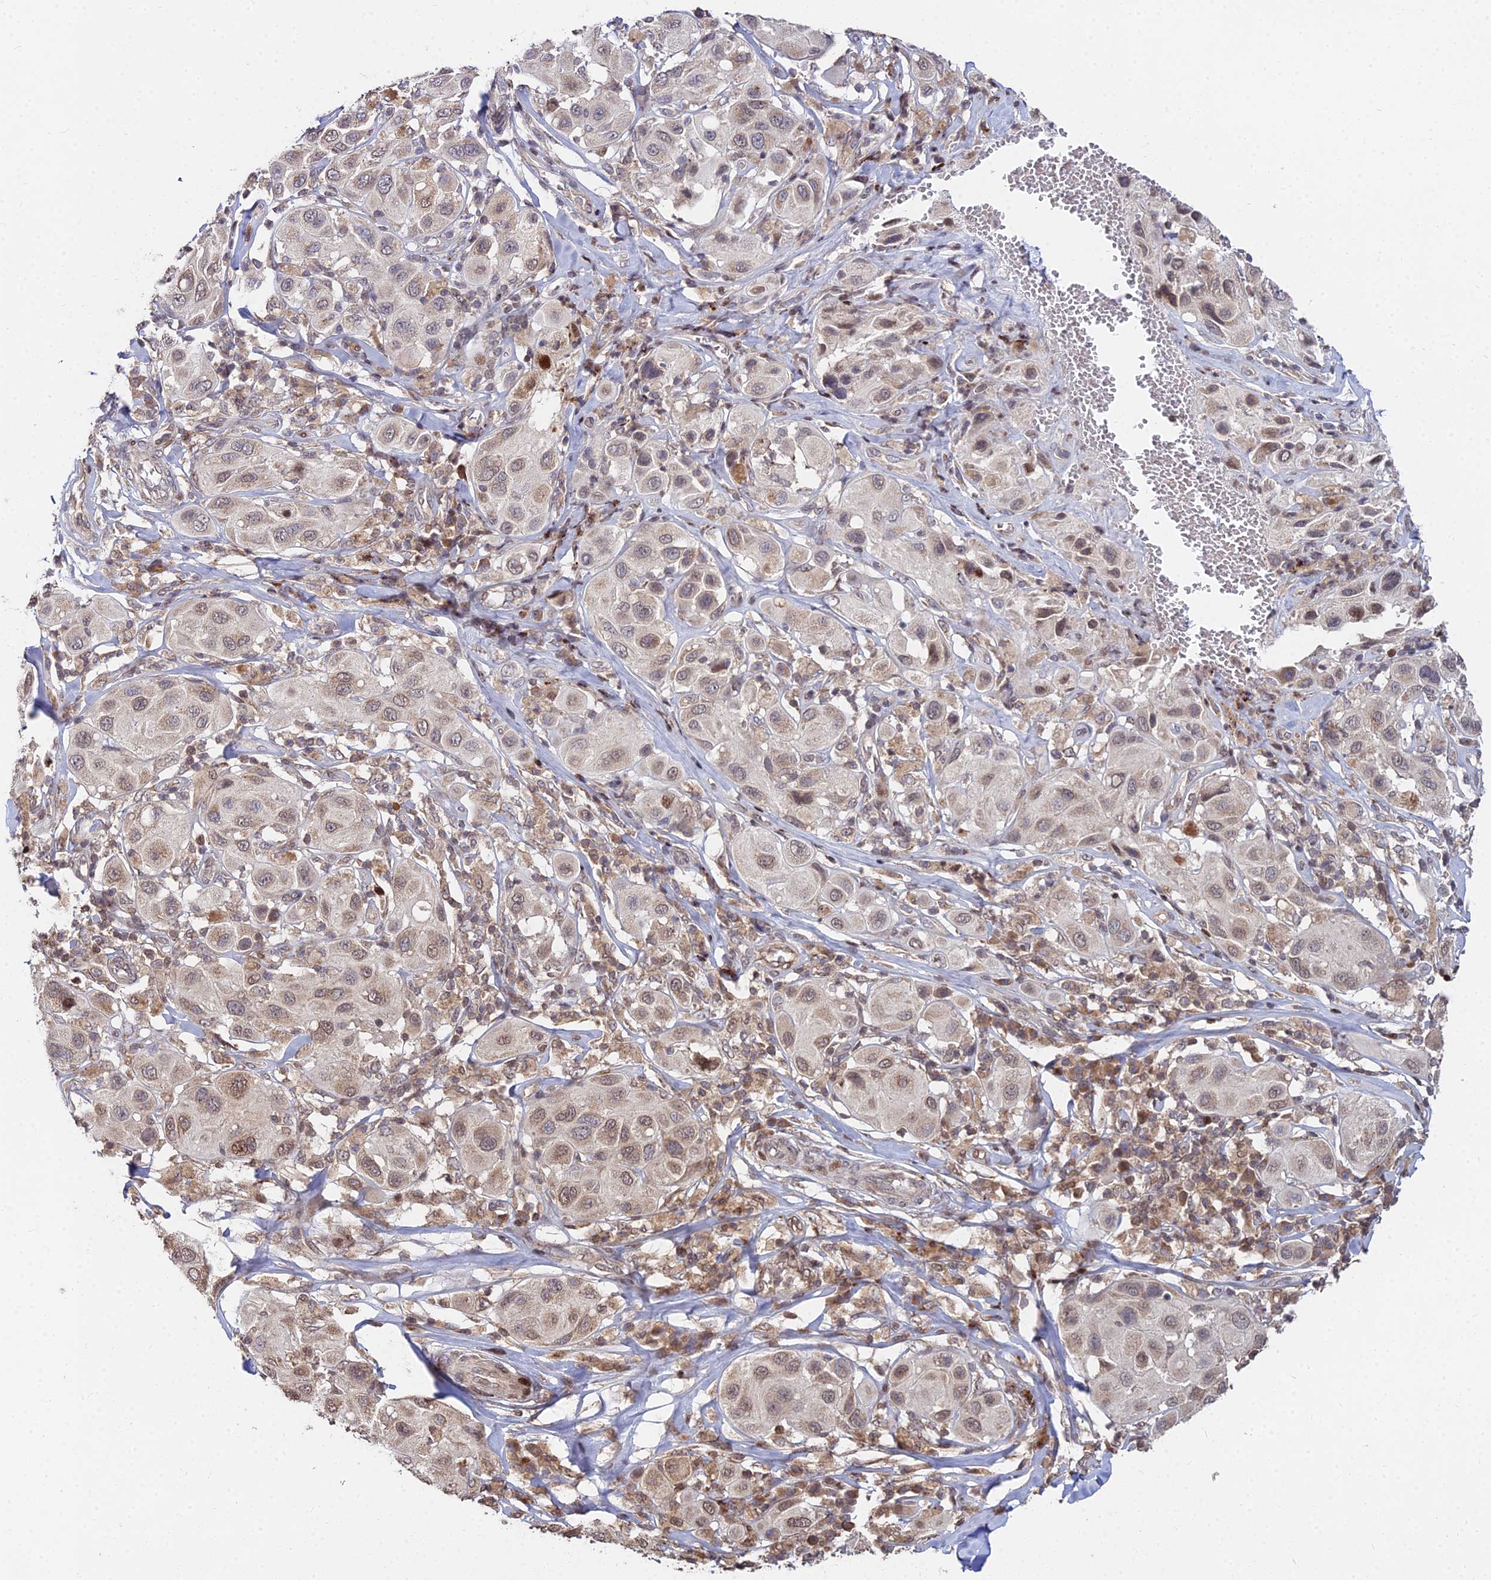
{"staining": {"intensity": "moderate", "quantity": "25%-75%", "location": "cytoplasmic/membranous,nuclear"}, "tissue": "melanoma", "cell_type": "Tumor cells", "image_type": "cancer", "snomed": [{"axis": "morphology", "description": "Malignant melanoma, Metastatic site"}, {"axis": "topography", "description": "Skin"}], "caption": "About 25%-75% of tumor cells in human malignant melanoma (metastatic site) reveal moderate cytoplasmic/membranous and nuclear protein staining as visualized by brown immunohistochemical staining.", "gene": "RBMS2", "patient": {"sex": "male", "age": 41}}